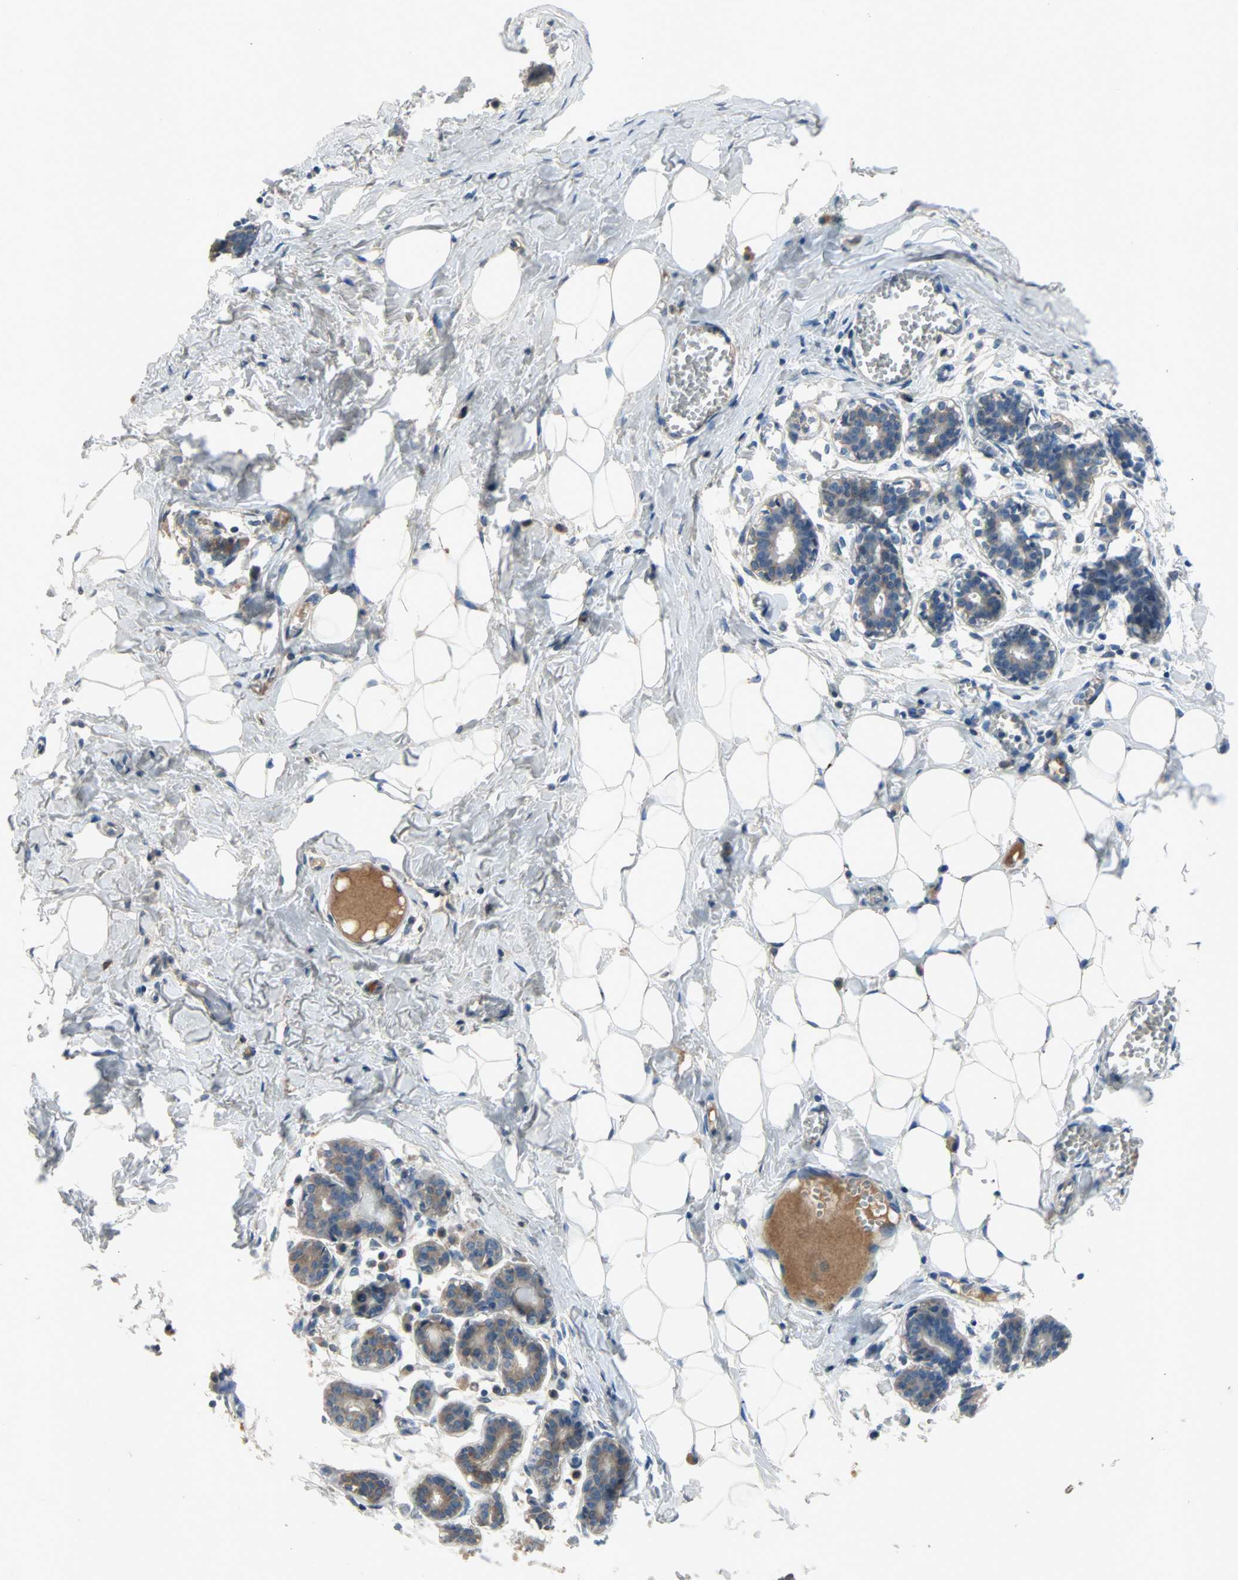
{"staining": {"intensity": "negative", "quantity": "none", "location": "none"}, "tissue": "breast", "cell_type": "Adipocytes", "image_type": "normal", "snomed": [{"axis": "morphology", "description": "Normal tissue, NOS"}, {"axis": "topography", "description": "Breast"}], "caption": "There is no significant expression in adipocytes of breast. (DAB (3,3'-diaminobenzidine) immunohistochemistry, high magnification).", "gene": "XYLT1", "patient": {"sex": "female", "age": 27}}